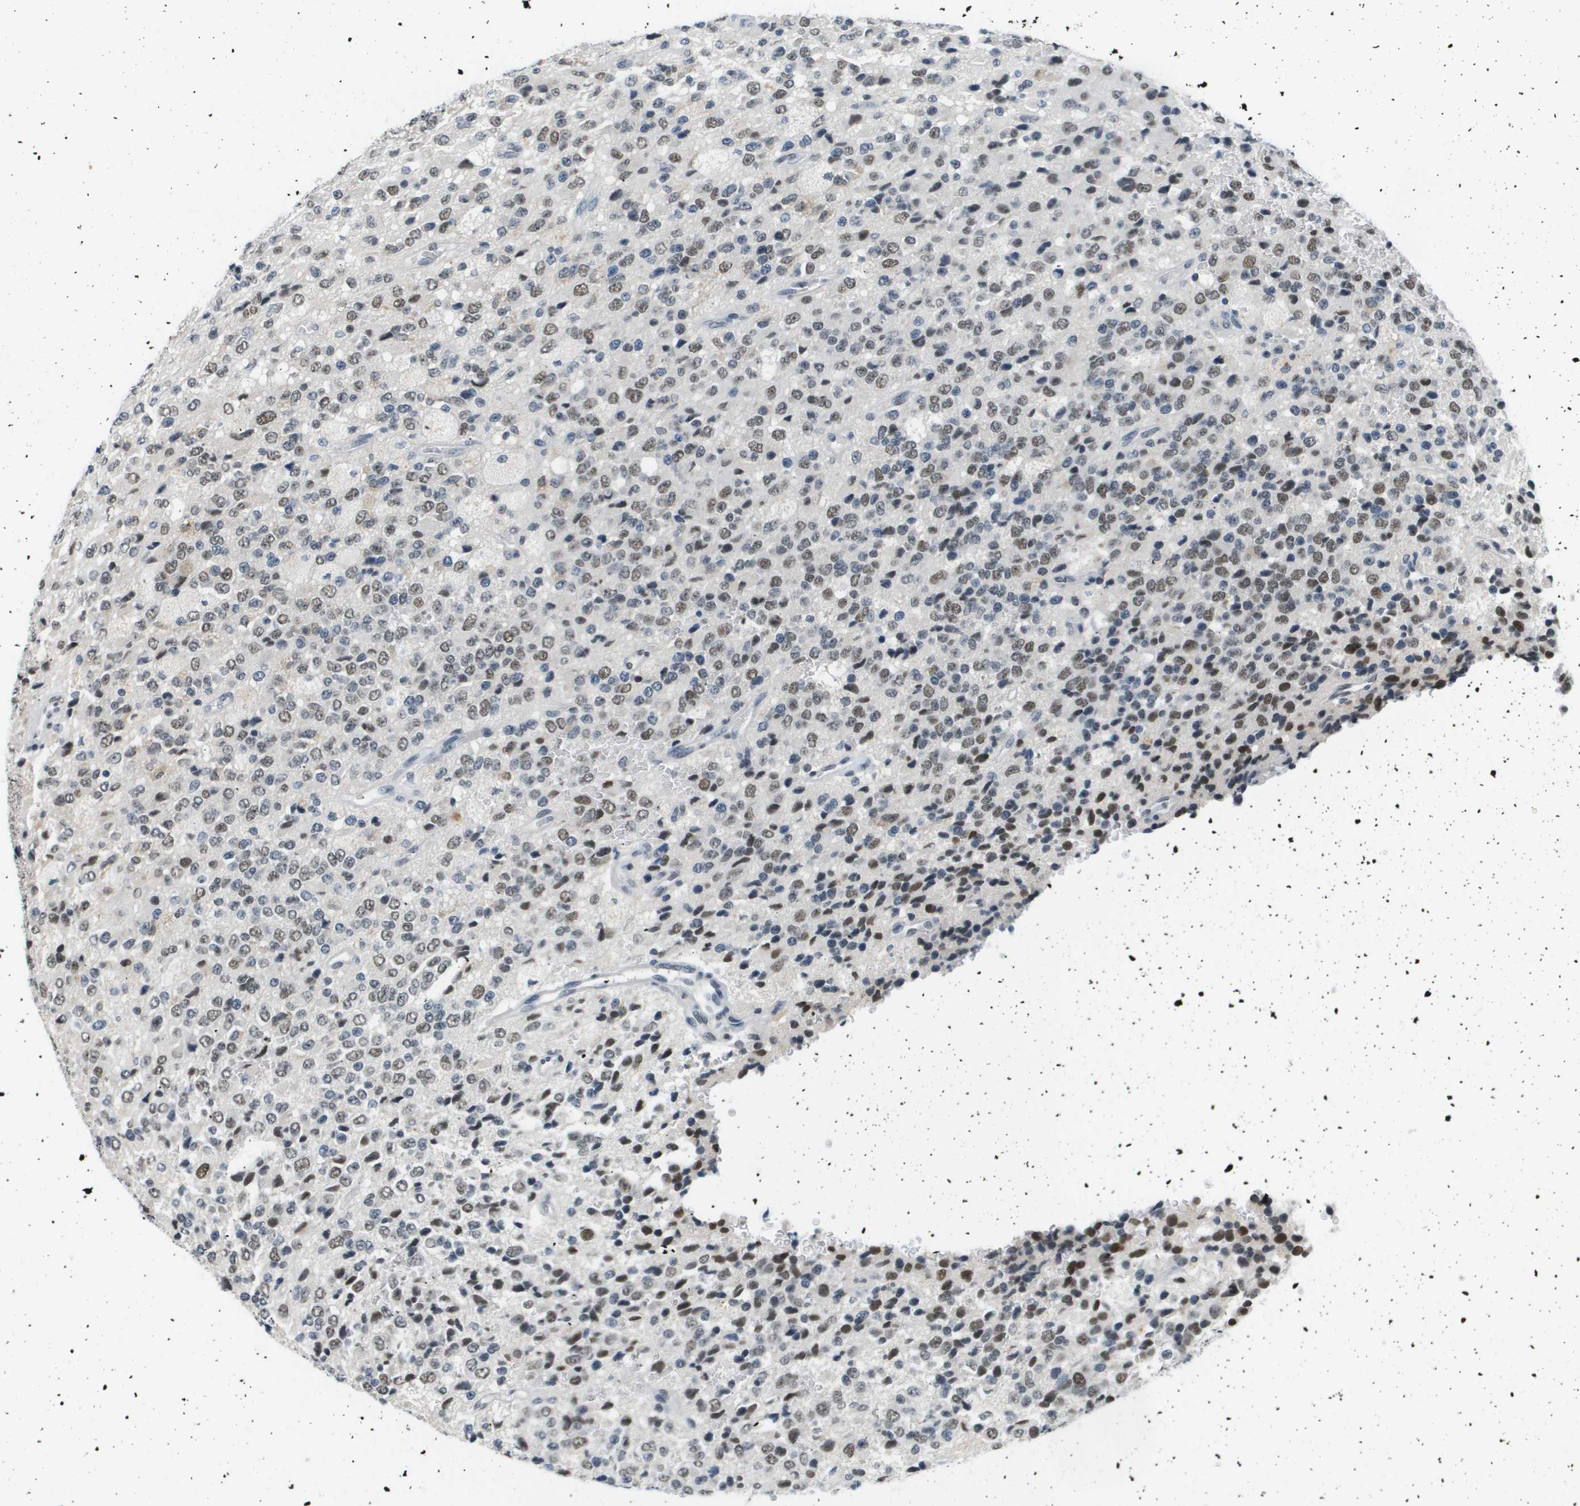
{"staining": {"intensity": "moderate", "quantity": "25%-75%", "location": "nuclear"}, "tissue": "glioma", "cell_type": "Tumor cells", "image_type": "cancer", "snomed": [{"axis": "morphology", "description": "Glioma, malignant, High grade"}, {"axis": "topography", "description": "pancreas cauda"}], "caption": "Tumor cells display medium levels of moderate nuclear expression in approximately 25%-75% of cells in human high-grade glioma (malignant).", "gene": "CBX5", "patient": {"sex": "male", "age": 60}}